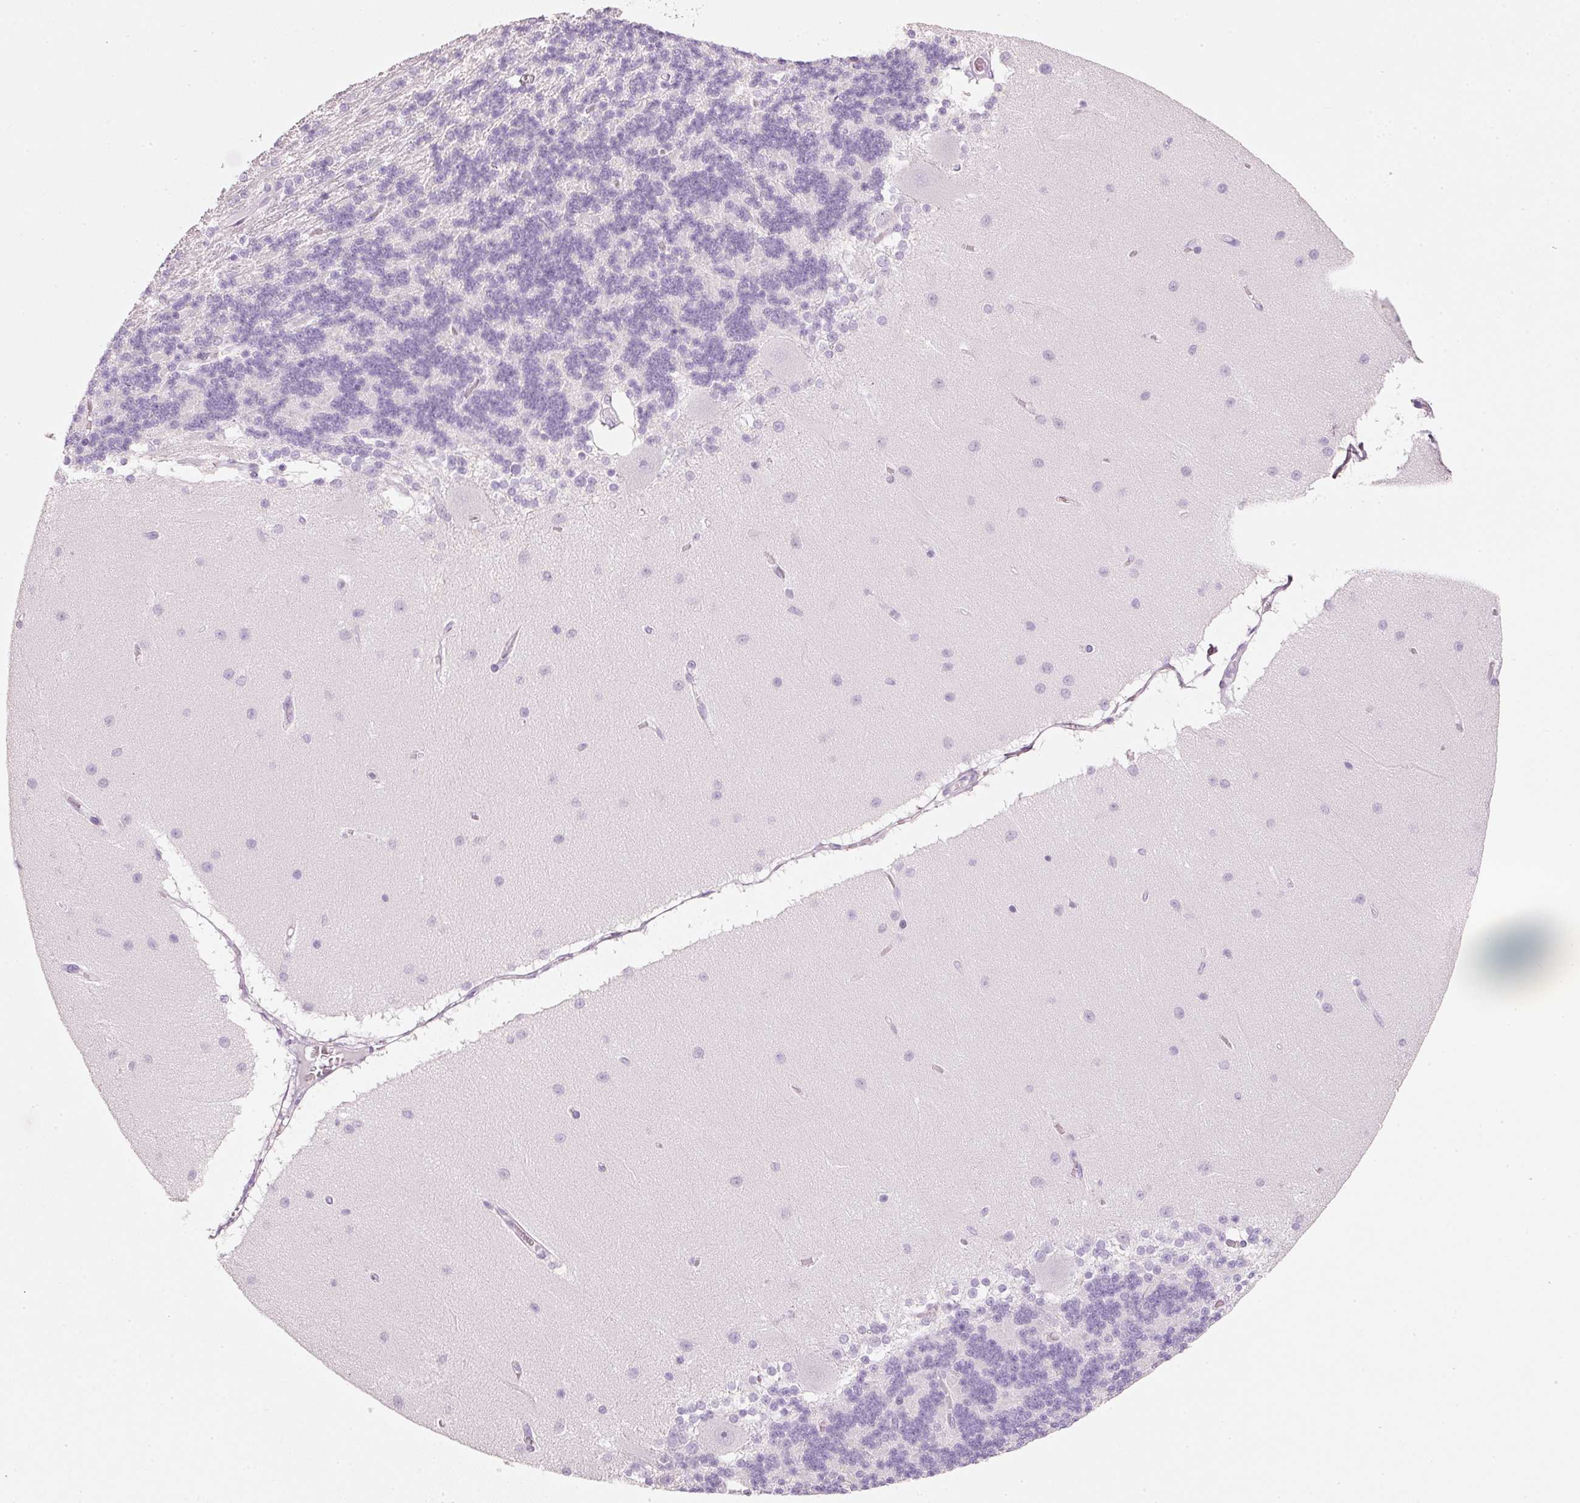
{"staining": {"intensity": "negative", "quantity": "none", "location": "none"}, "tissue": "cerebellum", "cell_type": "Cells in granular layer", "image_type": "normal", "snomed": [{"axis": "morphology", "description": "Normal tissue, NOS"}, {"axis": "topography", "description": "Cerebellum"}], "caption": "IHC of benign cerebellum displays no staining in cells in granular layer.", "gene": "PDXDC1", "patient": {"sex": "female", "age": 54}}